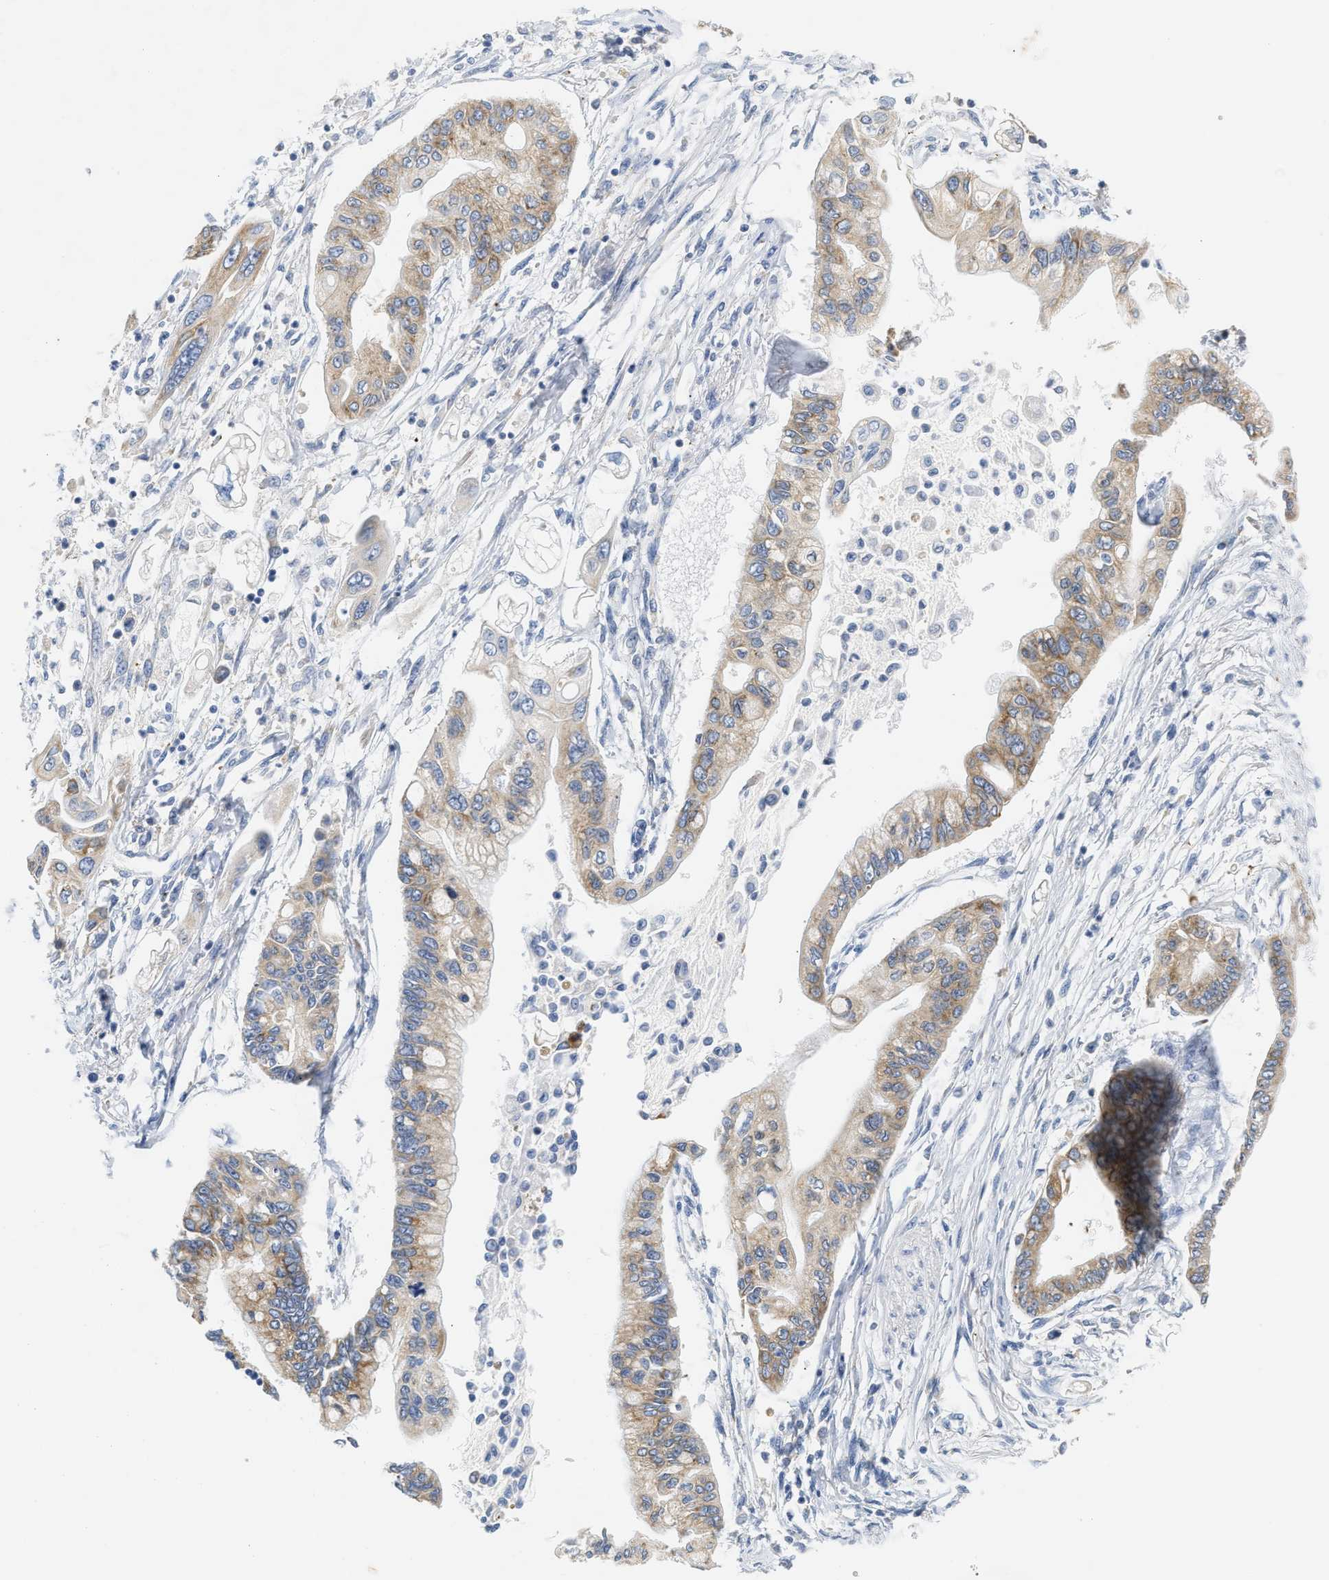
{"staining": {"intensity": "moderate", "quantity": ">75%", "location": "cytoplasmic/membranous"}, "tissue": "pancreatic cancer", "cell_type": "Tumor cells", "image_type": "cancer", "snomed": [{"axis": "morphology", "description": "Adenocarcinoma, NOS"}, {"axis": "topography", "description": "Pancreas"}], "caption": "A medium amount of moderate cytoplasmic/membranous staining is present in approximately >75% of tumor cells in pancreatic cancer (adenocarcinoma) tissue. (brown staining indicates protein expression, while blue staining denotes nuclei).", "gene": "HDHD3", "patient": {"sex": "female", "age": 77}}